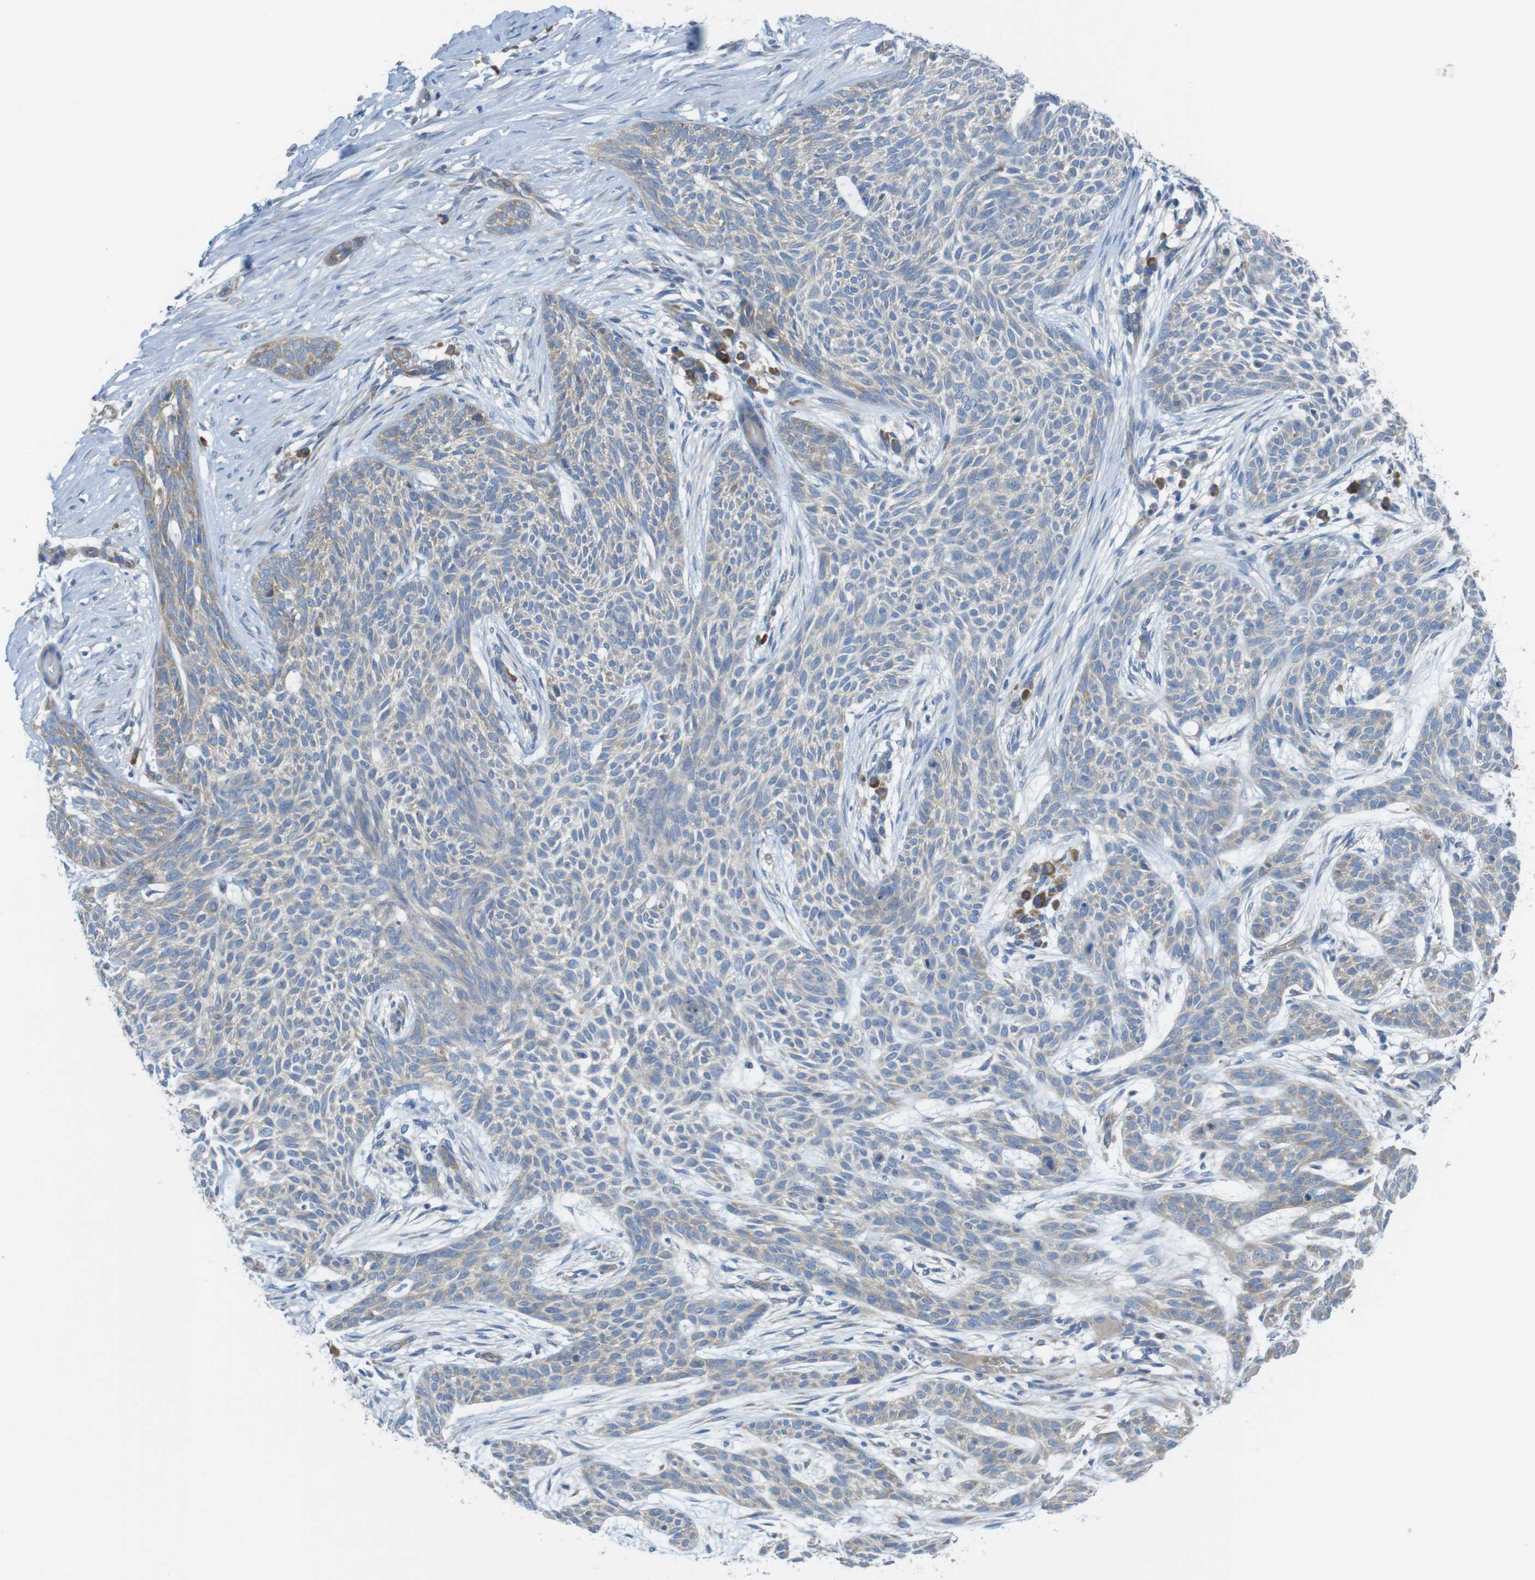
{"staining": {"intensity": "weak", "quantity": ">75%", "location": "cytoplasmic/membranous"}, "tissue": "skin cancer", "cell_type": "Tumor cells", "image_type": "cancer", "snomed": [{"axis": "morphology", "description": "Basal cell carcinoma"}, {"axis": "topography", "description": "Skin"}], "caption": "Basal cell carcinoma (skin) was stained to show a protein in brown. There is low levels of weak cytoplasmic/membranous positivity in approximately >75% of tumor cells.", "gene": "TMEM234", "patient": {"sex": "female", "age": 59}}